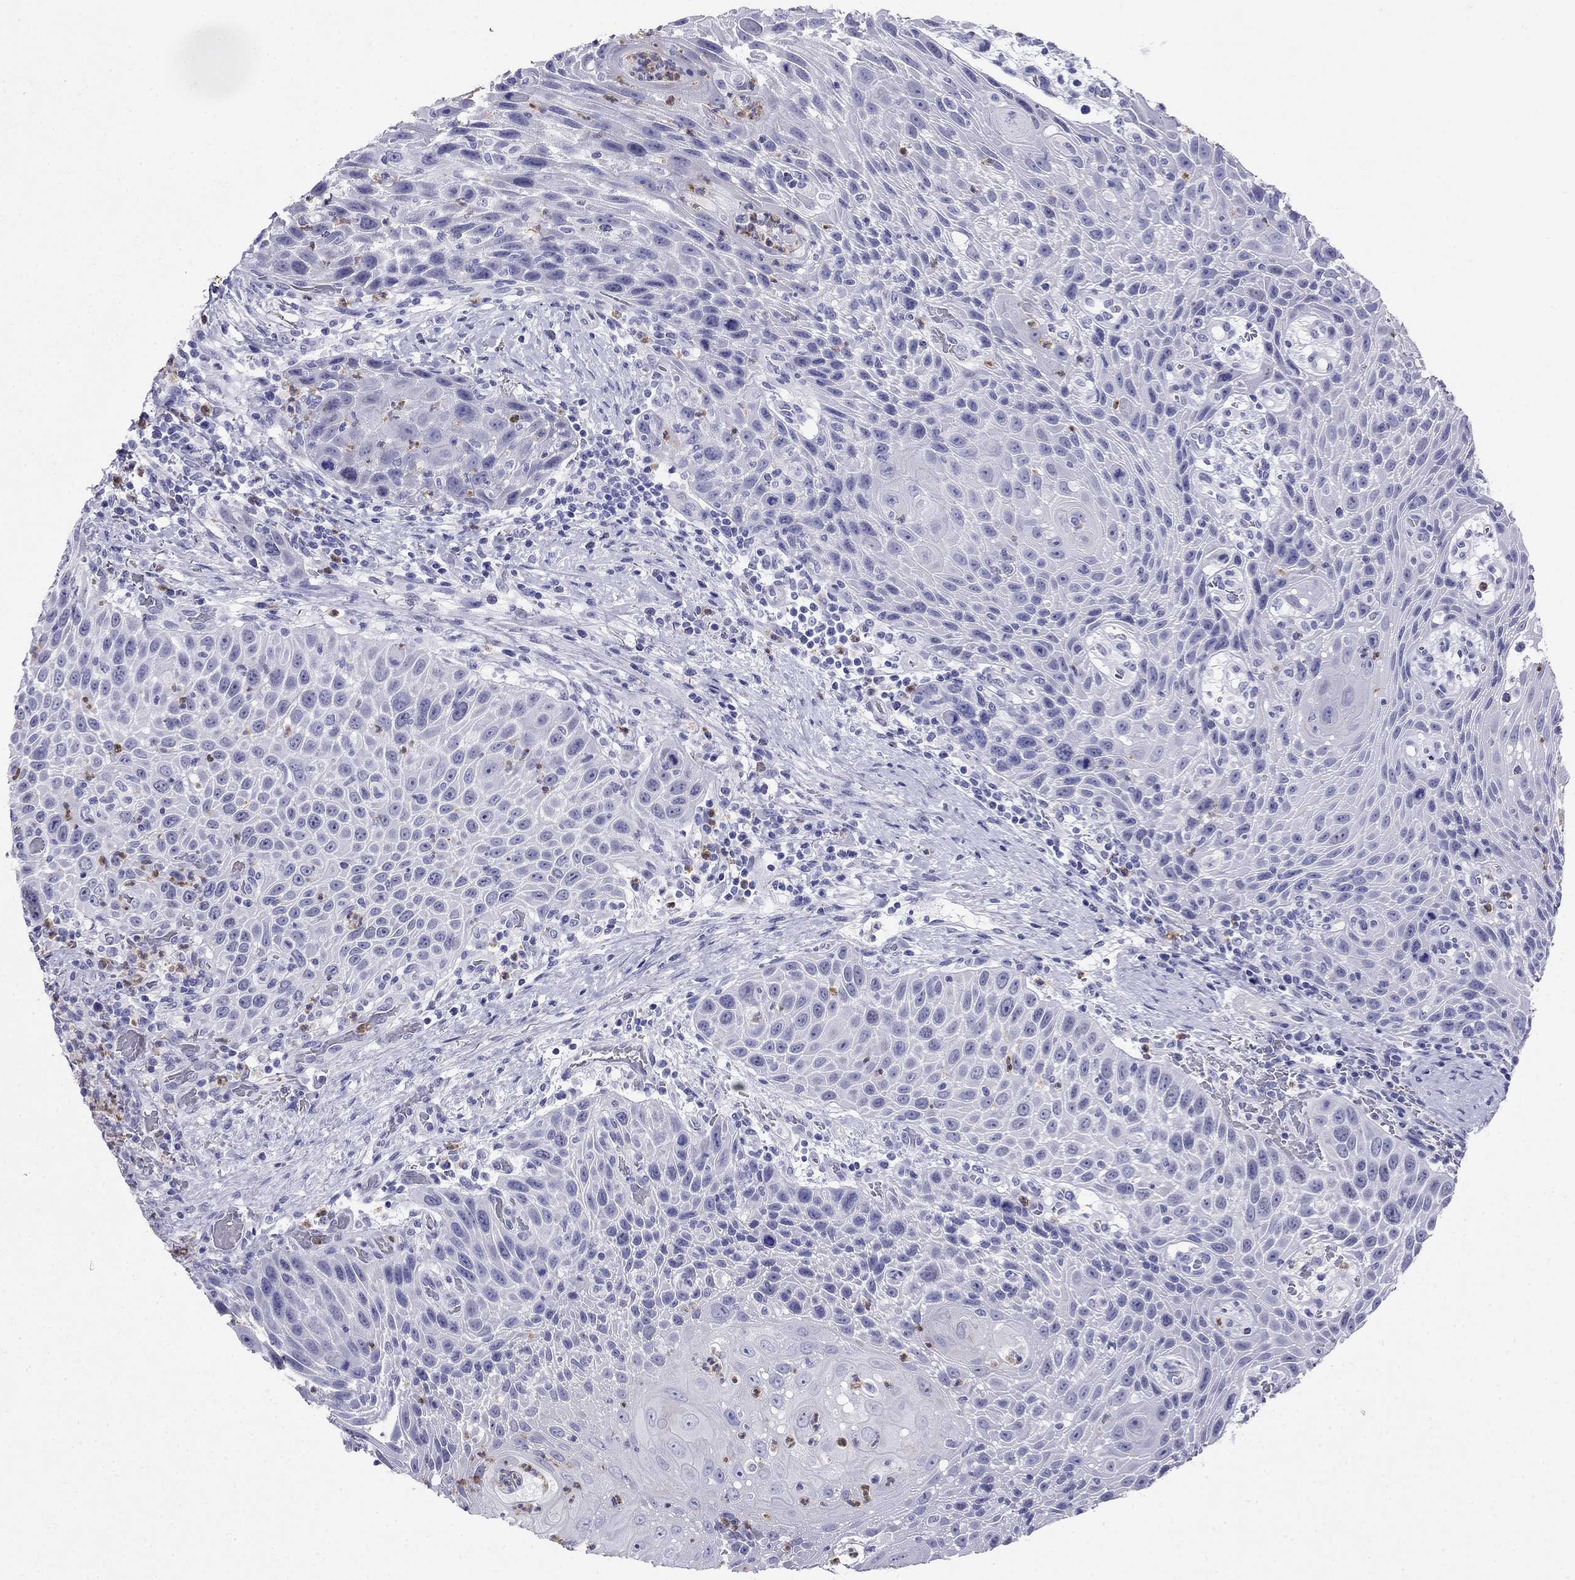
{"staining": {"intensity": "negative", "quantity": "none", "location": "none"}, "tissue": "head and neck cancer", "cell_type": "Tumor cells", "image_type": "cancer", "snomed": [{"axis": "morphology", "description": "Squamous cell carcinoma, NOS"}, {"axis": "topography", "description": "Head-Neck"}], "caption": "IHC micrograph of neoplastic tissue: human head and neck squamous cell carcinoma stained with DAB (3,3'-diaminobenzidine) demonstrates no significant protein expression in tumor cells.", "gene": "PPP1R36", "patient": {"sex": "male", "age": 69}}